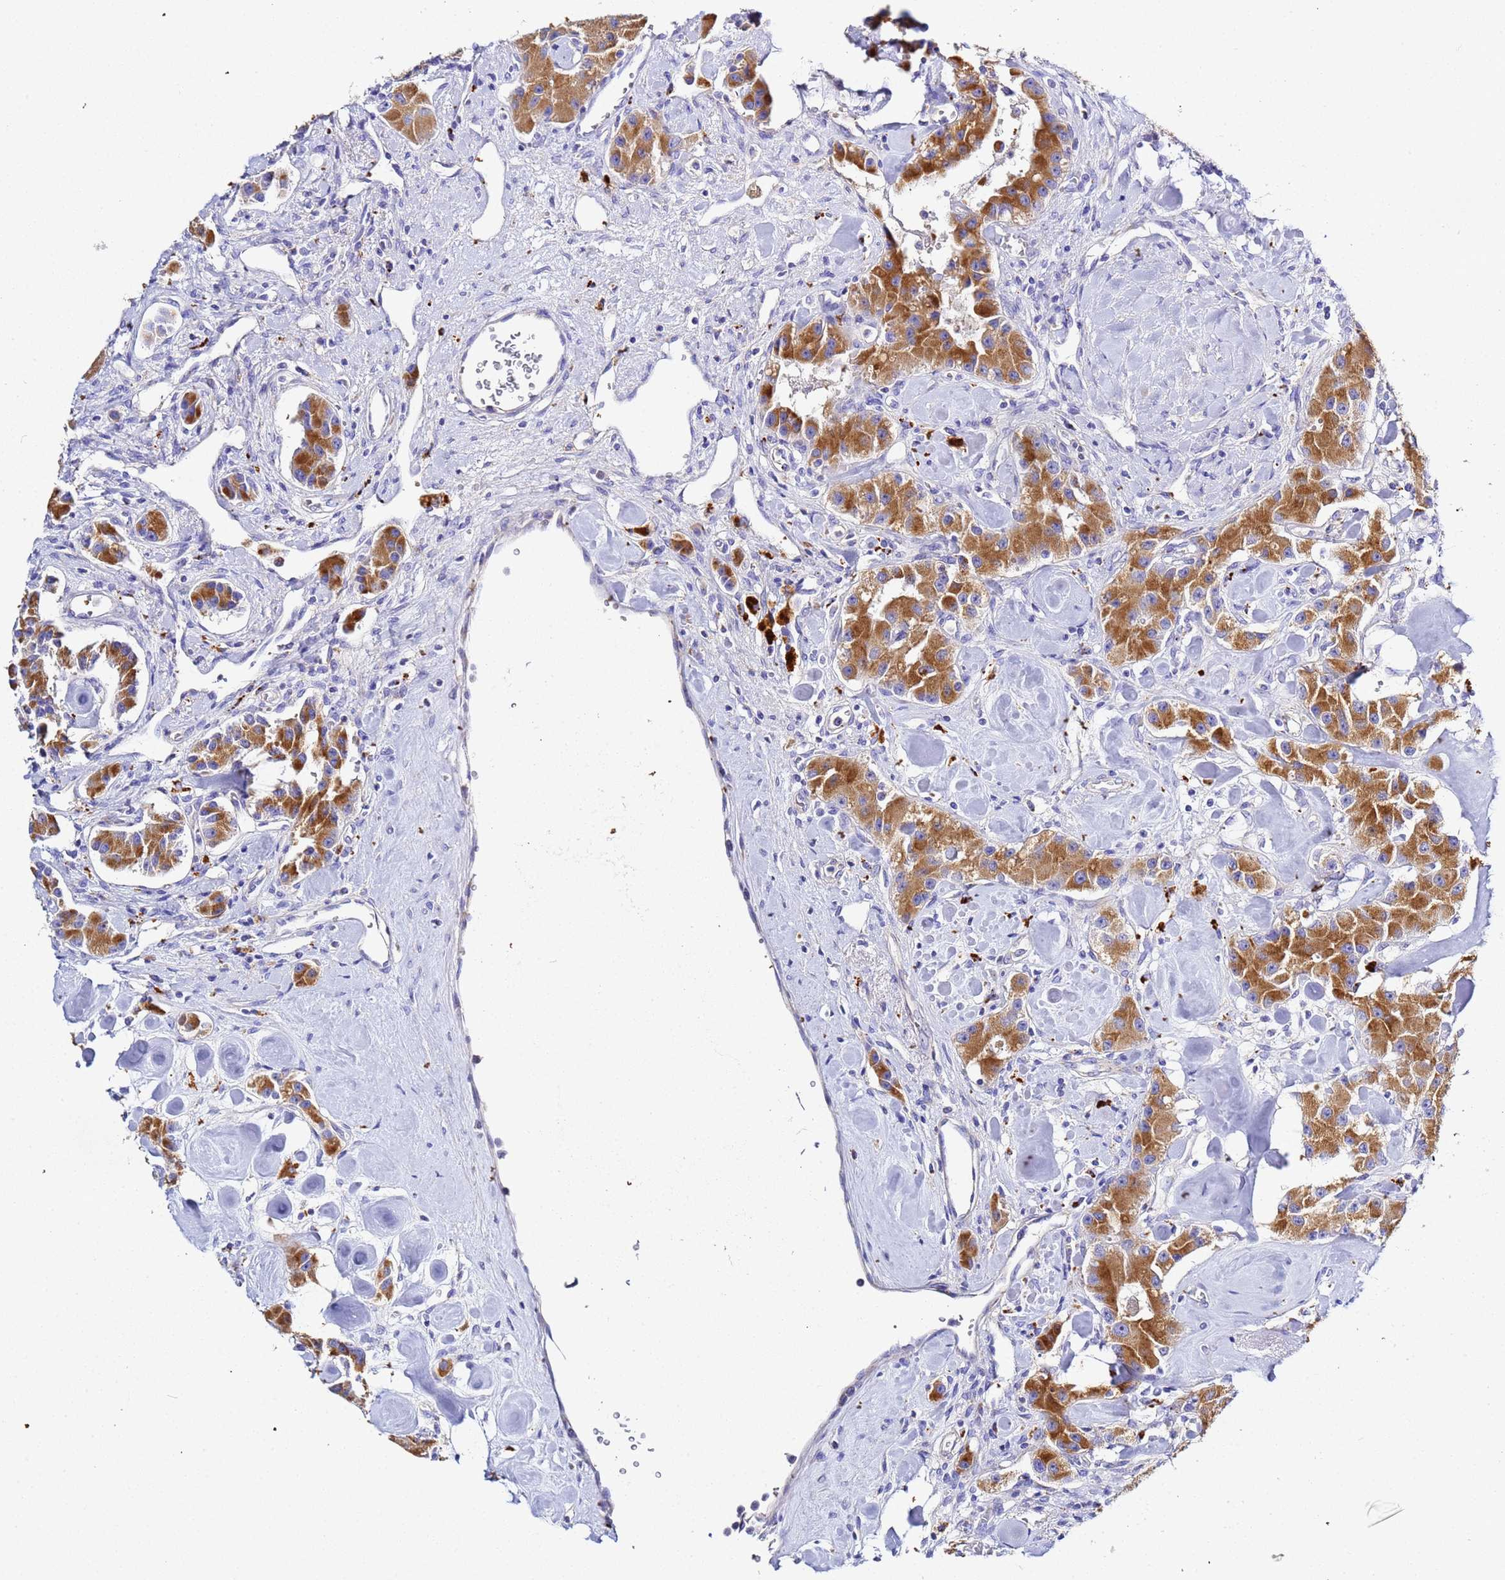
{"staining": {"intensity": "strong", "quantity": ">75%", "location": "cytoplasmic/membranous"}, "tissue": "carcinoid", "cell_type": "Tumor cells", "image_type": "cancer", "snomed": [{"axis": "morphology", "description": "Carcinoid, malignant, NOS"}, {"axis": "topography", "description": "Pancreas"}], "caption": "Brown immunohistochemical staining in human carcinoid (malignant) displays strong cytoplasmic/membranous staining in approximately >75% of tumor cells.", "gene": "VTI1B", "patient": {"sex": "male", "age": 41}}